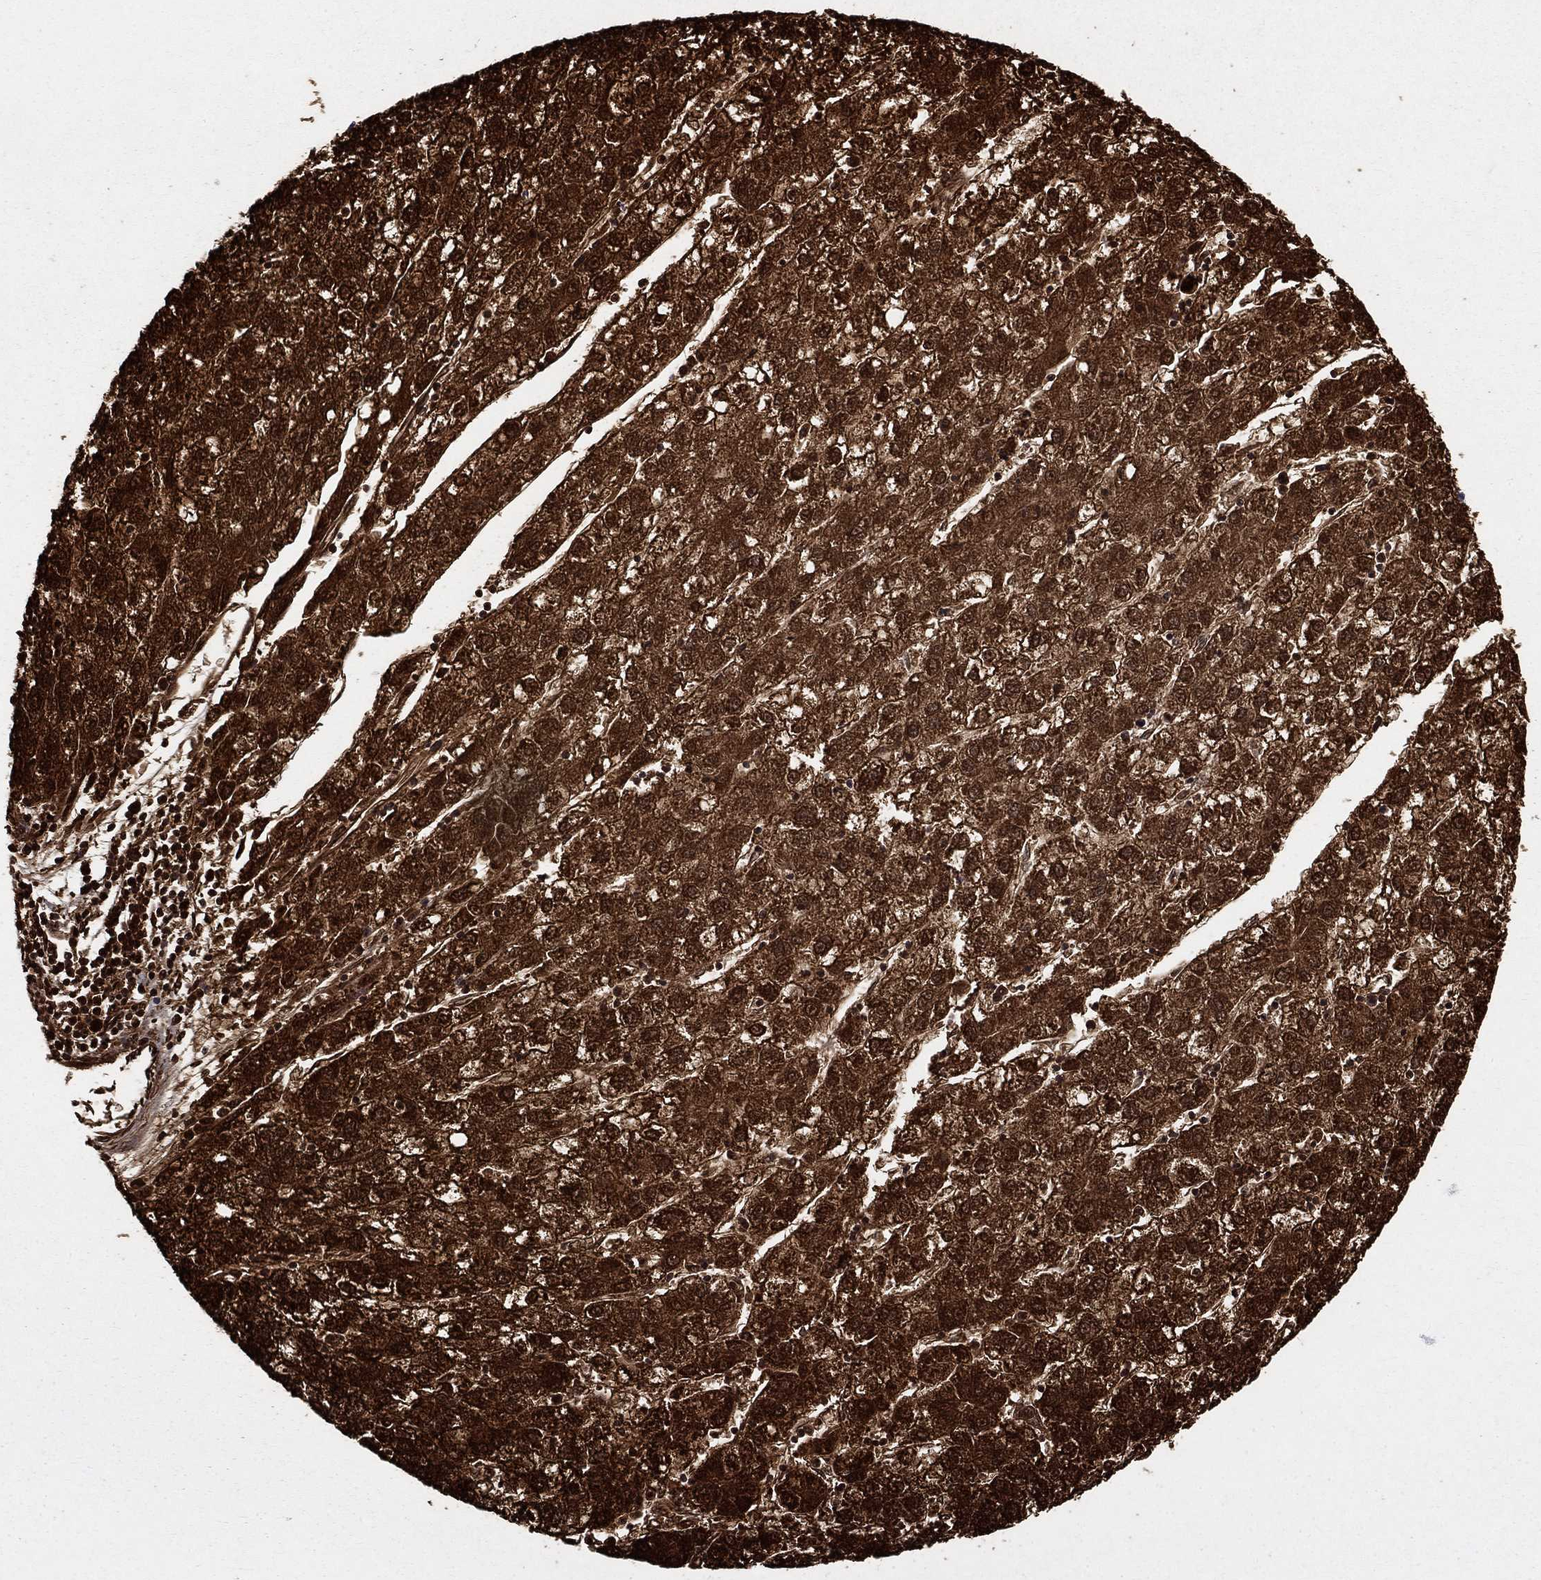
{"staining": {"intensity": "strong", "quantity": ">75%", "location": "cytoplasmic/membranous"}, "tissue": "liver cancer", "cell_type": "Tumor cells", "image_type": "cancer", "snomed": [{"axis": "morphology", "description": "Carcinoma, Hepatocellular, NOS"}, {"axis": "topography", "description": "Liver"}], "caption": "Brown immunohistochemical staining in liver hepatocellular carcinoma displays strong cytoplasmic/membranous staining in about >75% of tumor cells.", "gene": "GCSH", "patient": {"sex": "male", "age": 72}}